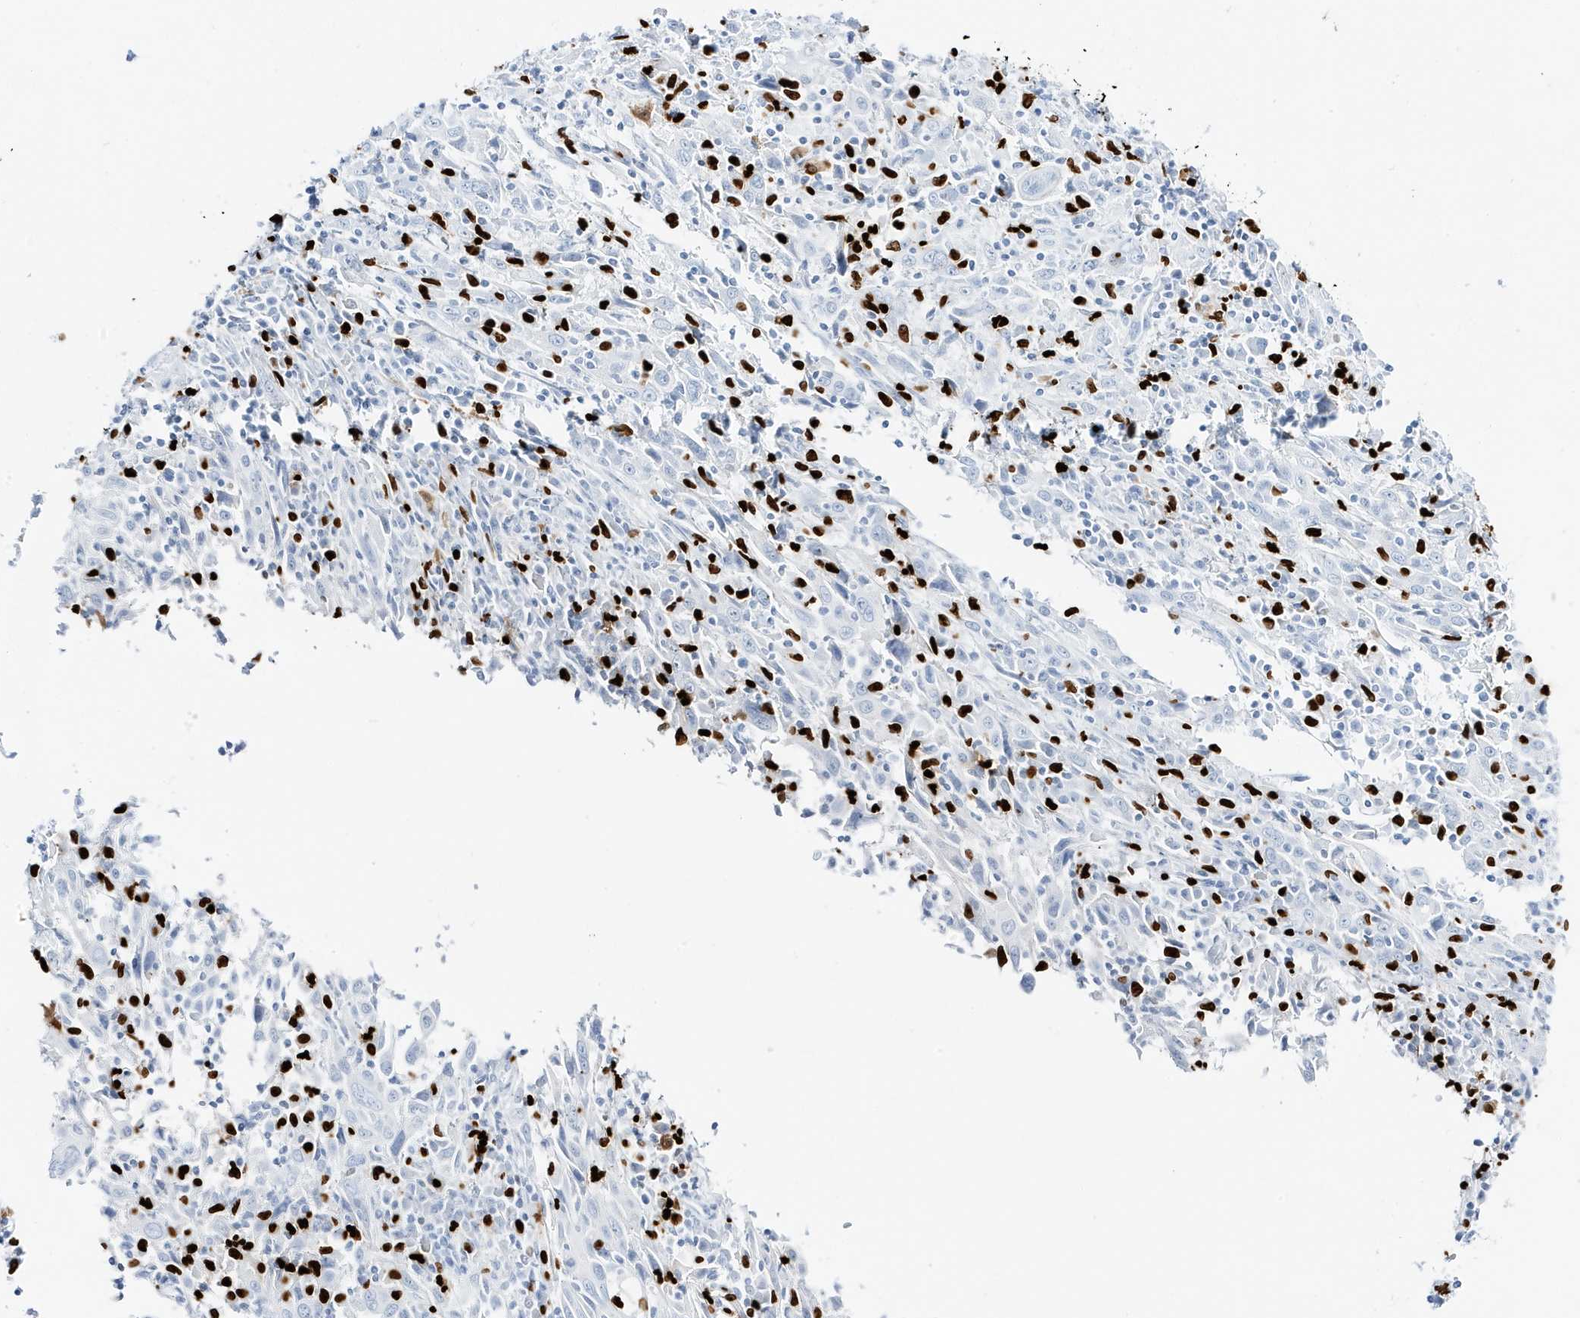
{"staining": {"intensity": "negative", "quantity": "none", "location": "none"}, "tissue": "cervical cancer", "cell_type": "Tumor cells", "image_type": "cancer", "snomed": [{"axis": "morphology", "description": "Squamous cell carcinoma, NOS"}, {"axis": "topography", "description": "Cervix"}], "caption": "High magnification brightfield microscopy of cervical cancer stained with DAB (brown) and counterstained with hematoxylin (blue): tumor cells show no significant positivity.", "gene": "MNDA", "patient": {"sex": "female", "age": 46}}